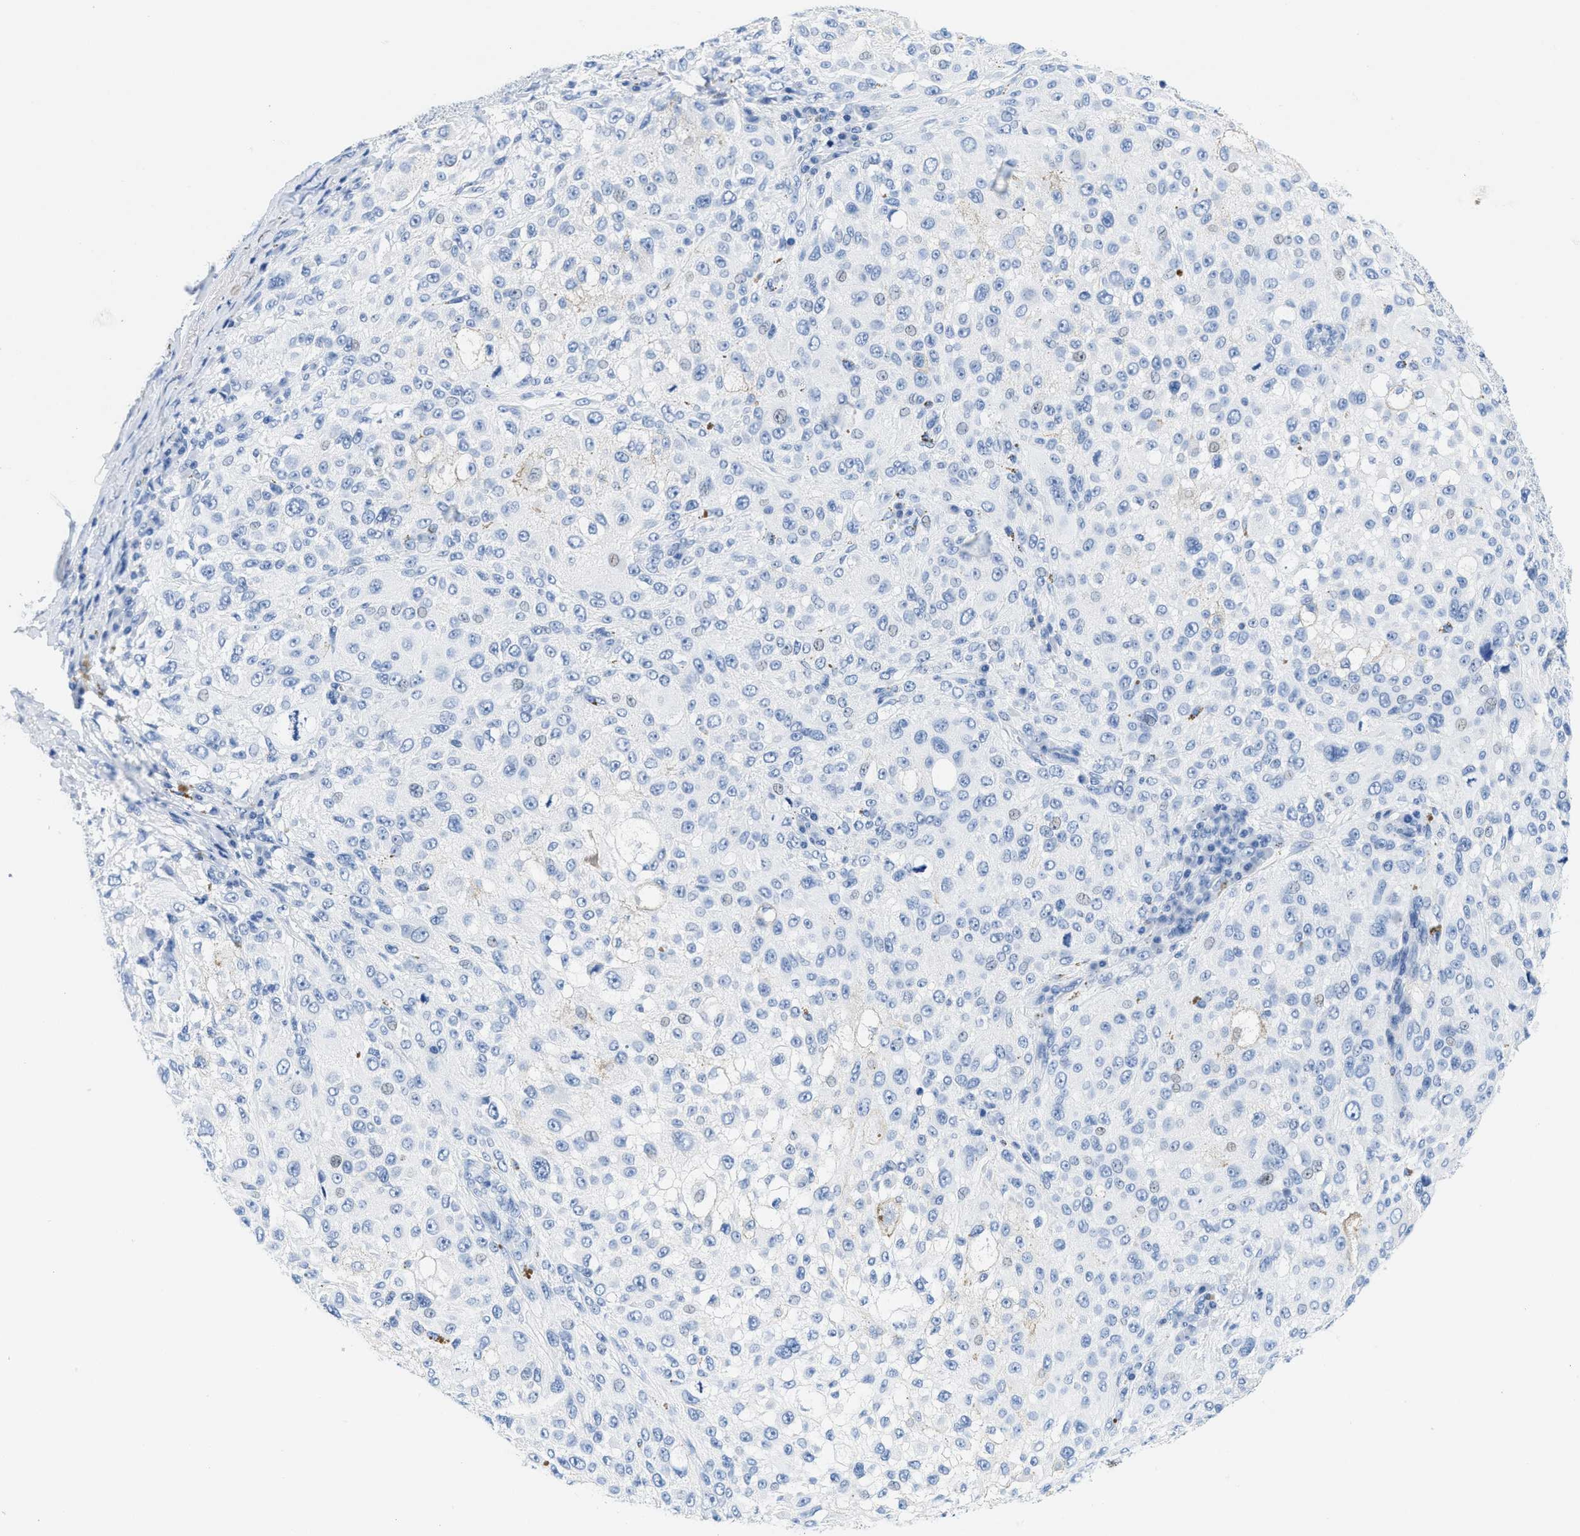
{"staining": {"intensity": "negative", "quantity": "none", "location": "none"}, "tissue": "melanoma", "cell_type": "Tumor cells", "image_type": "cancer", "snomed": [{"axis": "morphology", "description": "Necrosis, NOS"}, {"axis": "morphology", "description": "Malignant melanoma, NOS"}, {"axis": "topography", "description": "Skin"}], "caption": "Tumor cells show no significant protein staining in melanoma. Brightfield microscopy of immunohistochemistry stained with DAB (3,3'-diaminobenzidine) (brown) and hematoxylin (blue), captured at high magnification.", "gene": "GSN", "patient": {"sex": "female", "age": 87}}